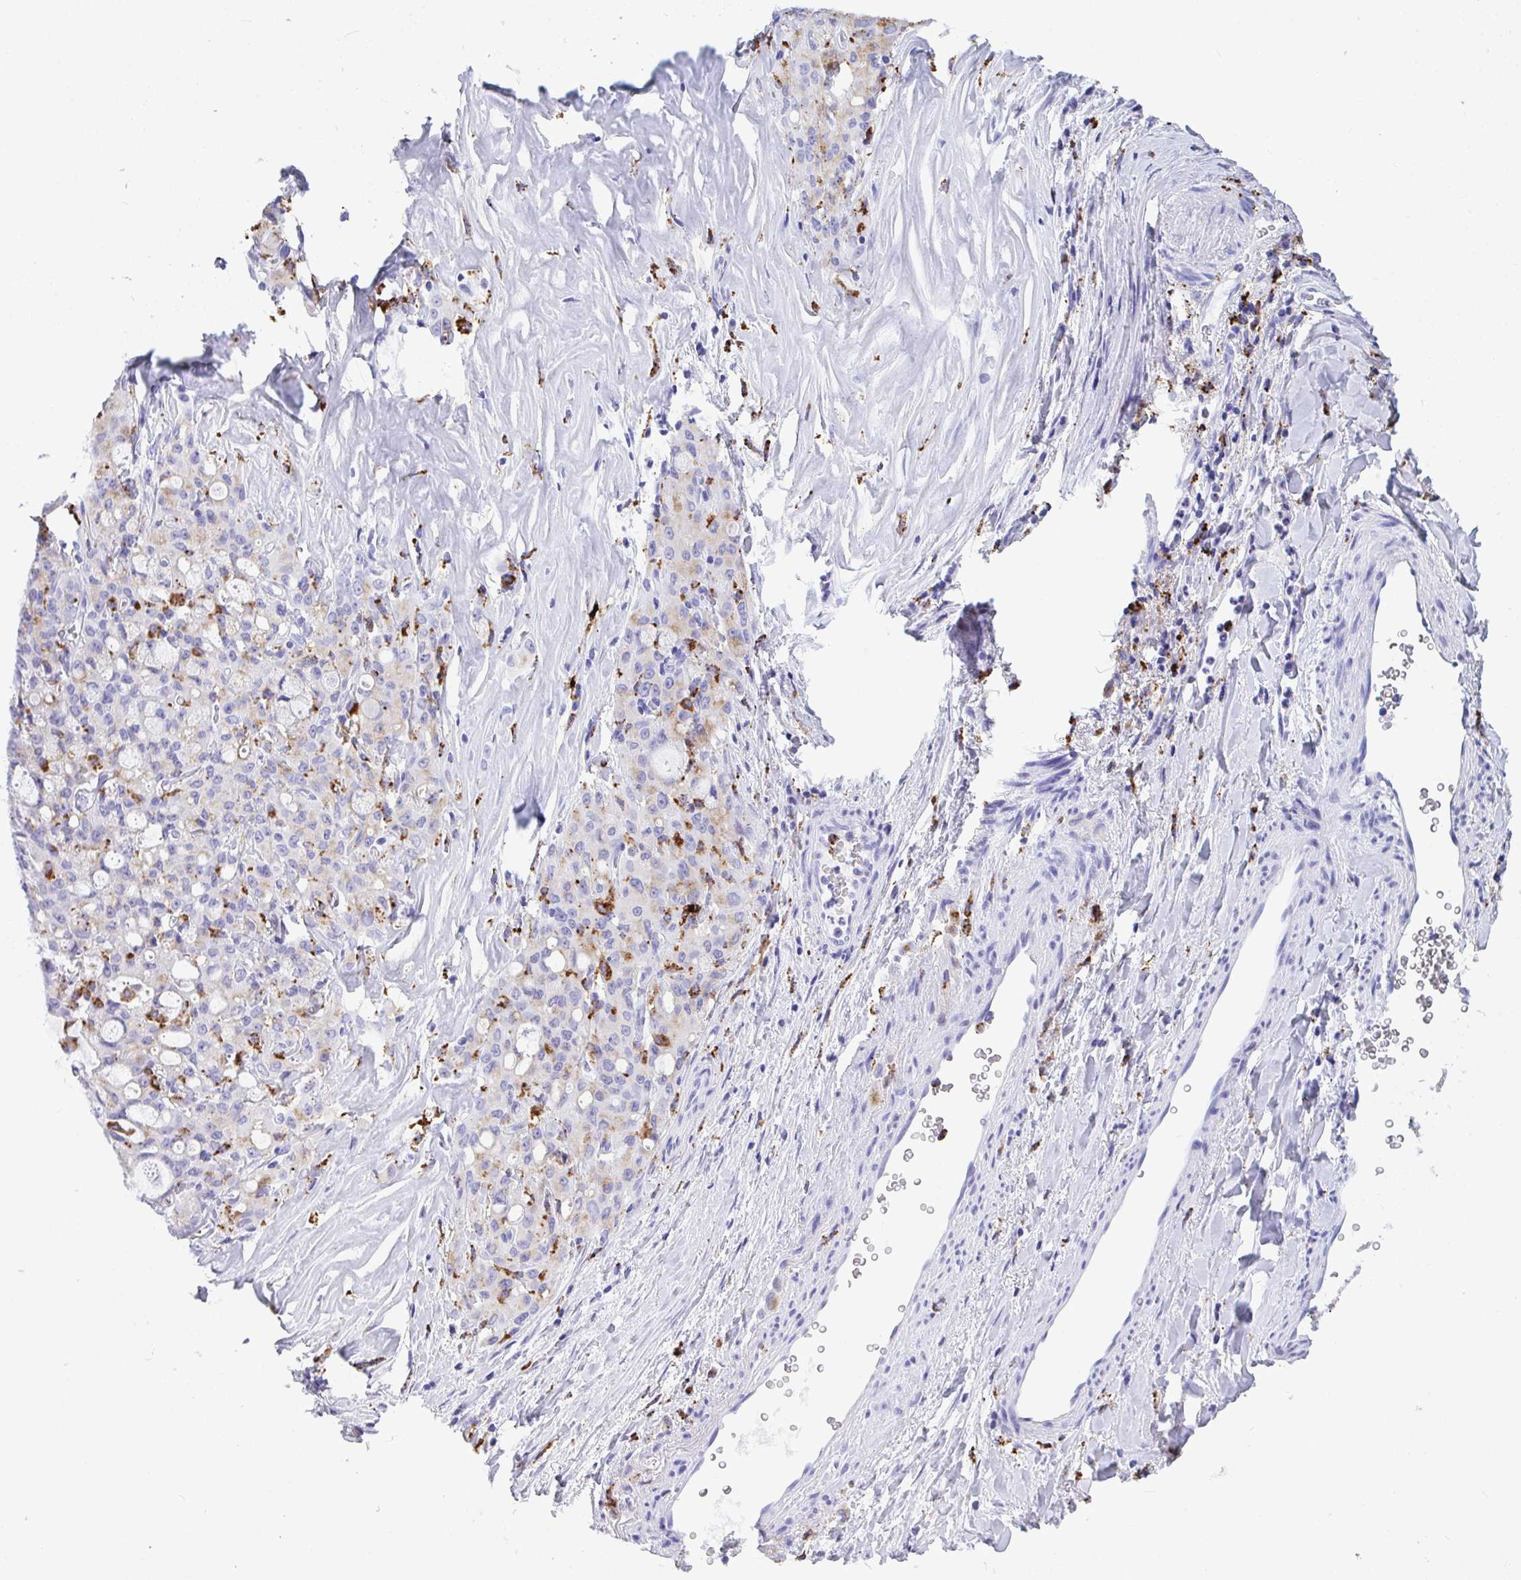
{"staining": {"intensity": "negative", "quantity": "none", "location": "none"}, "tissue": "lung cancer", "cell_type": "Tumor cells", "image_type": "cancer", "snomed": [{"axis": "morphology", "description": "Adenocarcinoma, NOS"}, {"axis": "topography", "description": "Lung"}], "caption": "High power microscopy image of an IHC histopathology image of lung cancer (adenocarcinoma), revealing no significant positivity in tumor cells.", "gene": "CPVL", "patient": {"sex": "female", "age": 44}}